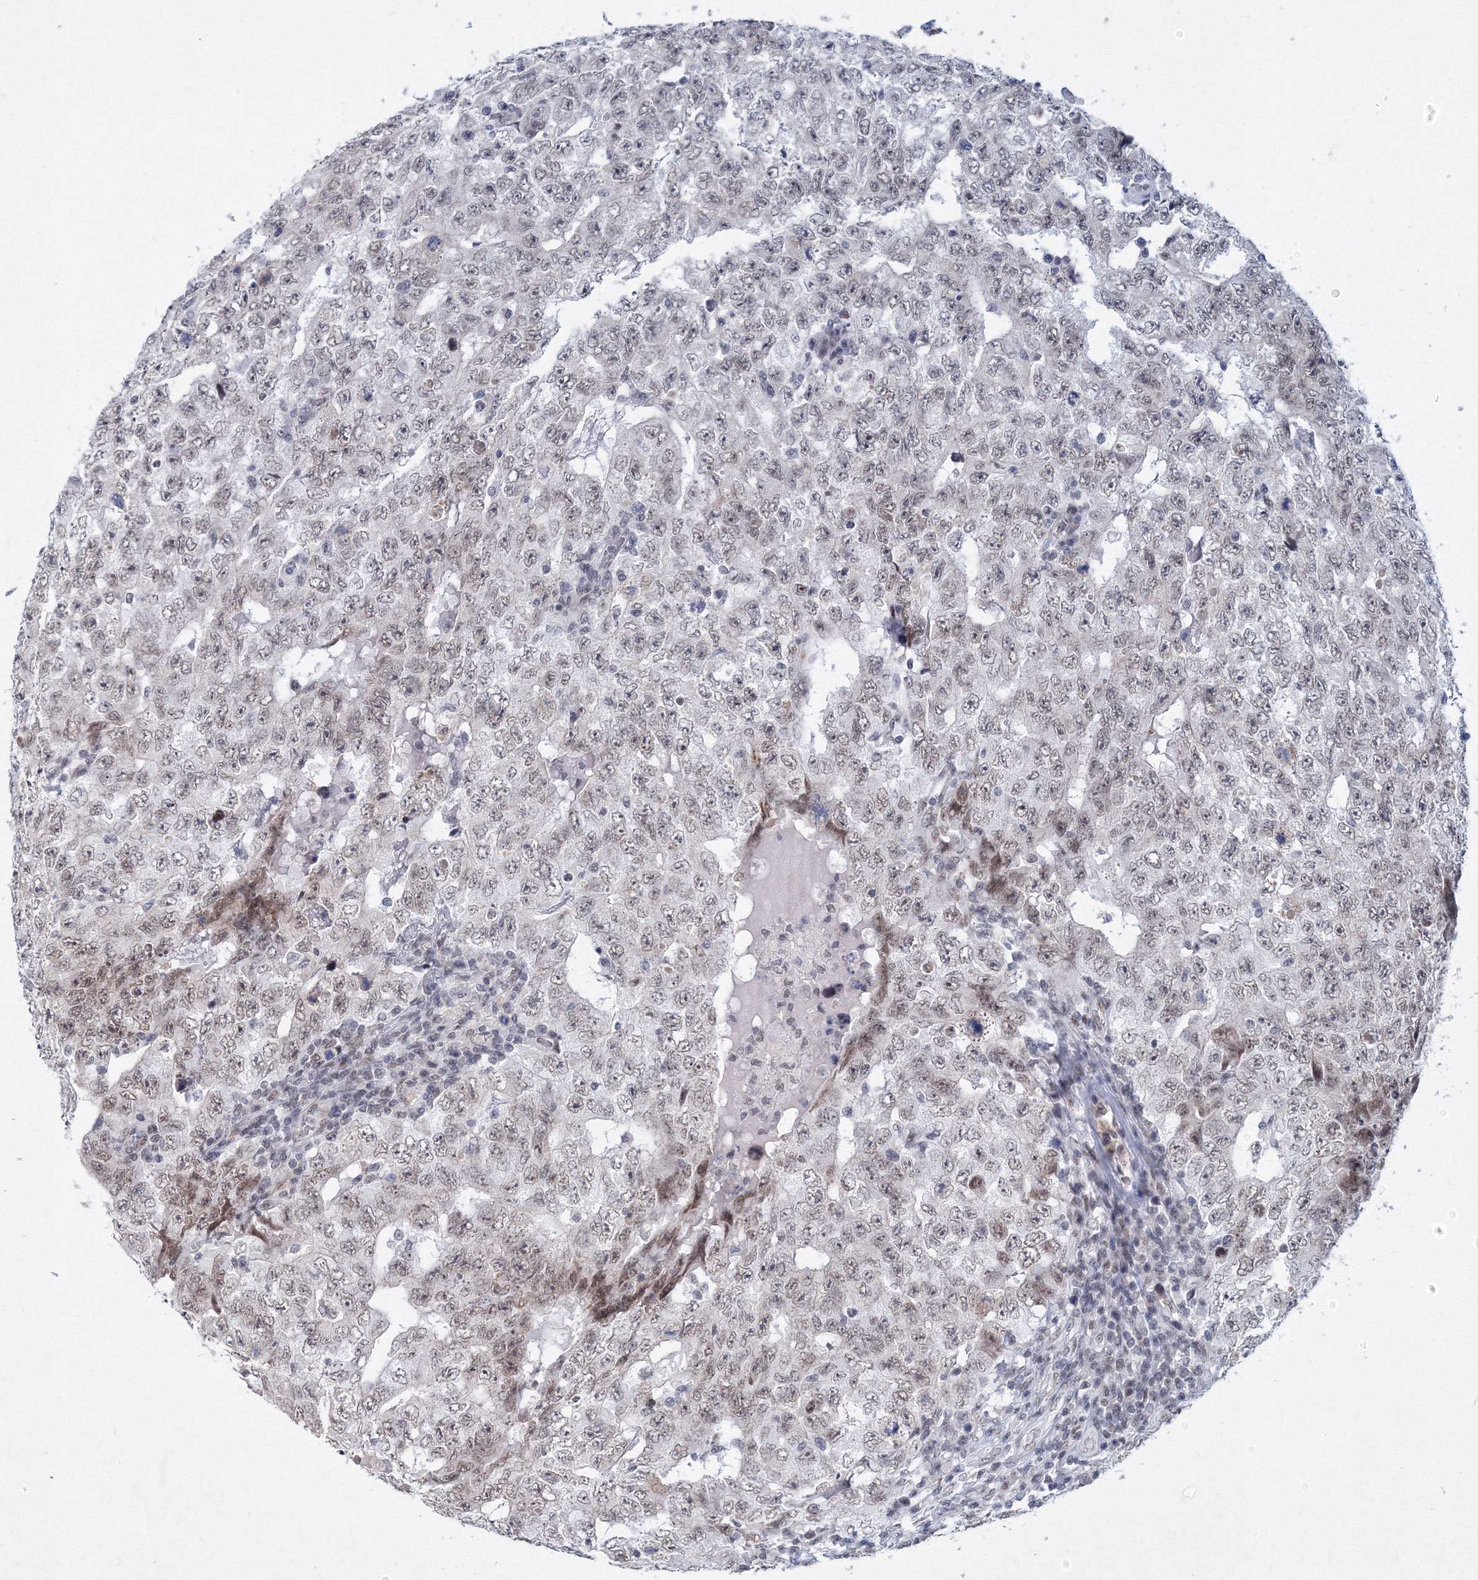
{"staining": {"intensity": "weak", "quantity": "<25%", "location": "nuclear"}, "tissue": "testis cancer", "cell_type": "Tumor cells", "image_type": "cancer", "snomed": [{"axis": "morphology", "description": "Carcinoma, Embryonal, NOS"}, {"axis": "topography", "description": "Testis"}], "caption": "Tumor cells show no significant positivity in testis embryonal carcinoma.", "gene": "SF3B6", "patient": {"sex": "male", "age": 26}}